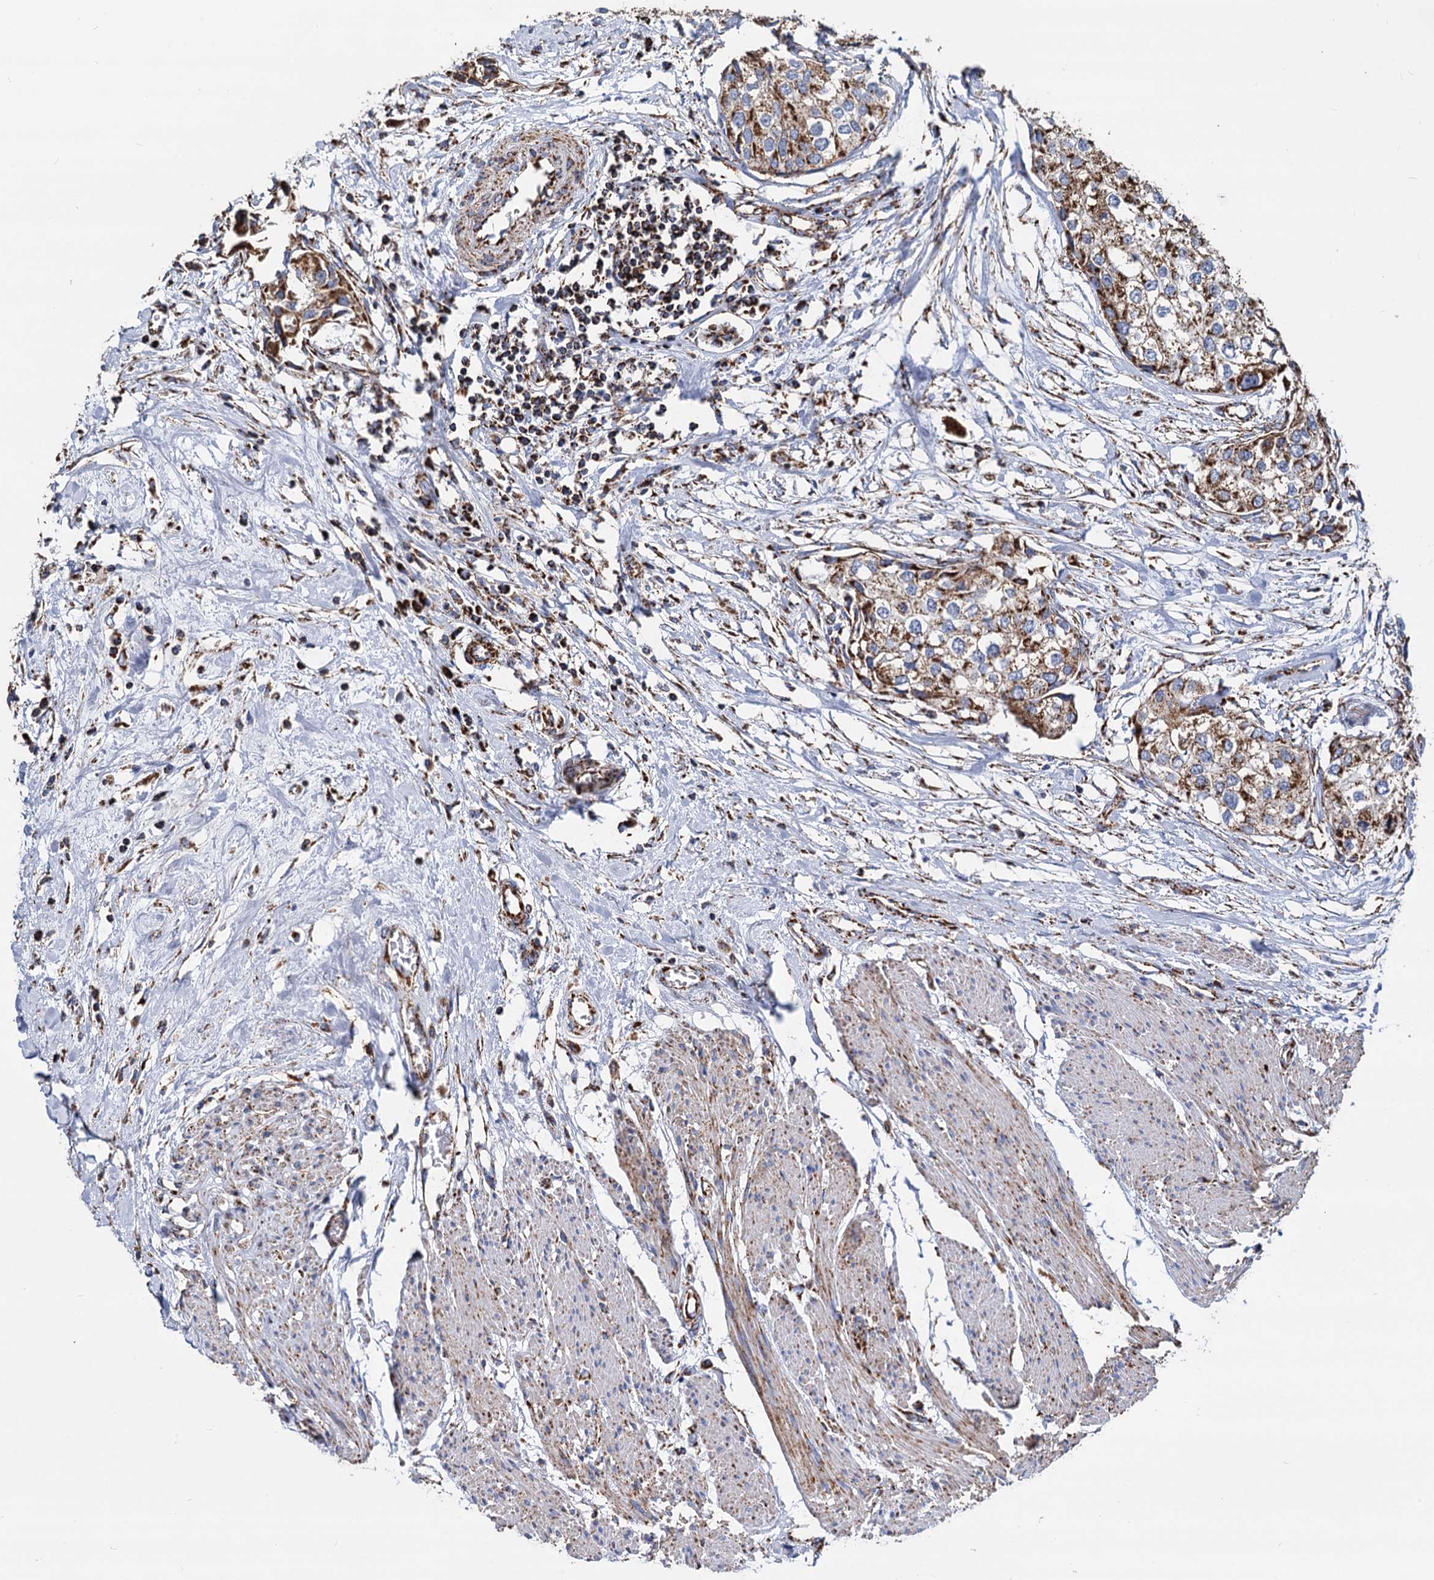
{"staining": {"intensity": "moderate", "quantity": ">75%", "location": "cytoplasmic/membranous"}, "tissue": "urothelial cancer", "cell_type": "Tumor cells", "image_type": "cancer", "snomed": [{"axis": "morphology", "description": "Urothelial carcinoma, High grade"}, {"axis": "topography", "description": "Urinary bladder"}], "caption": "This is an image of immunohistochemistry (IHC) staining of urothelial cancer, which shows moderate expression in the cytoplasmic/membranous of tumor cells.", "gene": "TIMM10", "patient": {"sex": "male", "age": 64}}